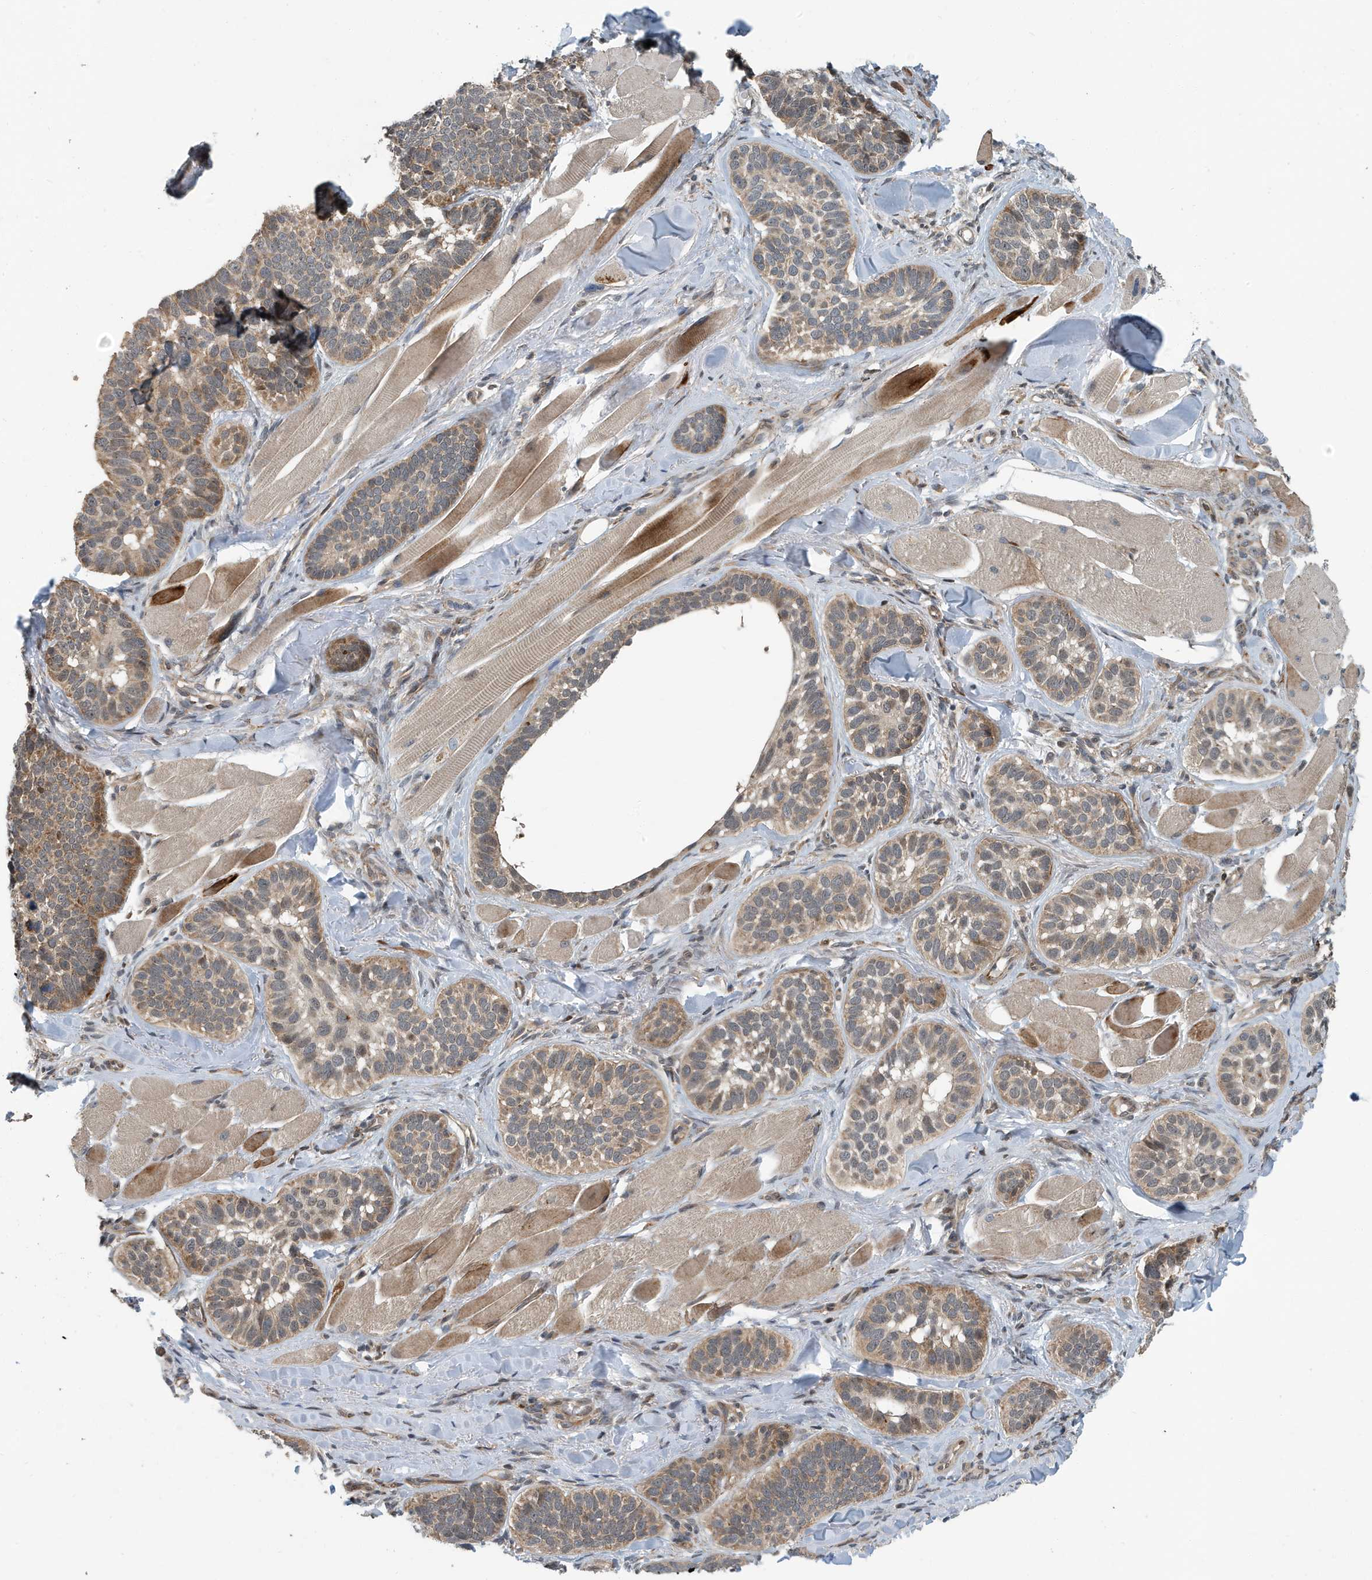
{"staining": {"intensity": "moderate", "quantity": ">75%", "location": "cytoplasmic/membranous"}, "tissue": "skin cancer", "cell_type": "Tumor cells", "image_type": "cancer", "snomed": [{"axis": "morphology", "description": "Basal cell carcinoma"}, {"axis": "topography", "description": "Skin"}], "caption": "Skin basal cell carcinoma tissue demonstrates moderate cytoplasmic/membranous staining in about >75% of tumor cells", "gene": "KIF15", "patient": {"sex": "male", "age": 62}}